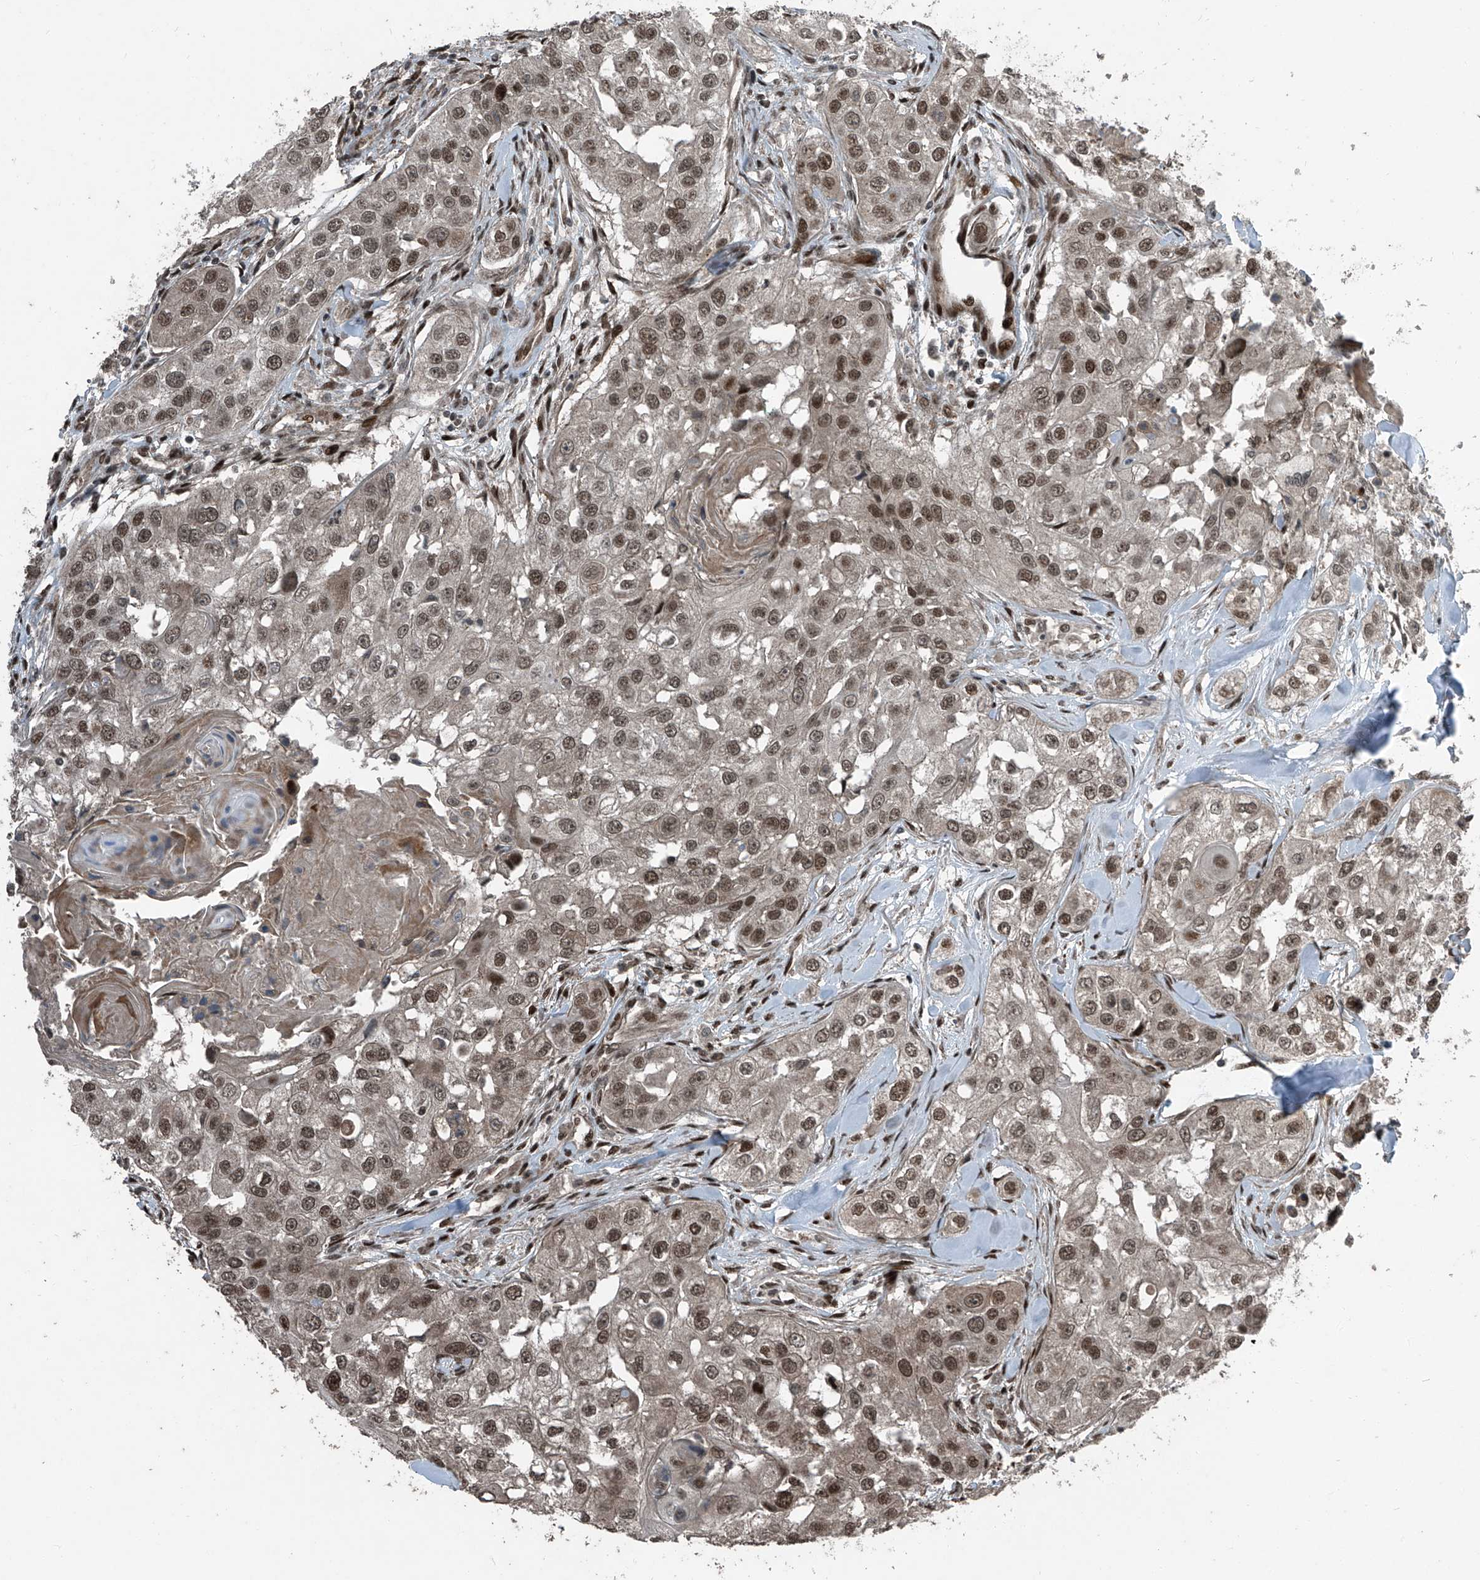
{"staining": {"intensity": "moderate", "quantity": ">75%", "location": "nuclear"}, "tissue": "head and neck cancer", "cell_type": "Tumor cells", "image_type": "cancer", "snomed": [{"axis": "morphology", "description": "Normal tissue, NOS"}, {"axis": "morphology", "description": "Squamous cell carcinoma, NOS"}, {"axis": "topography", "description": "Skeletal muscle"}, {"axis": "topography", "description": "Head-Neck"}], "caption": "Protein staining demonstrates moderate nuclear staining in approximately >75% of tumor cells in squamous cell carcinoma (head and neck). Nuclei are stained in blue.", "gene": "ZNF570", "patient": {"sex": "male", "age": 51}}